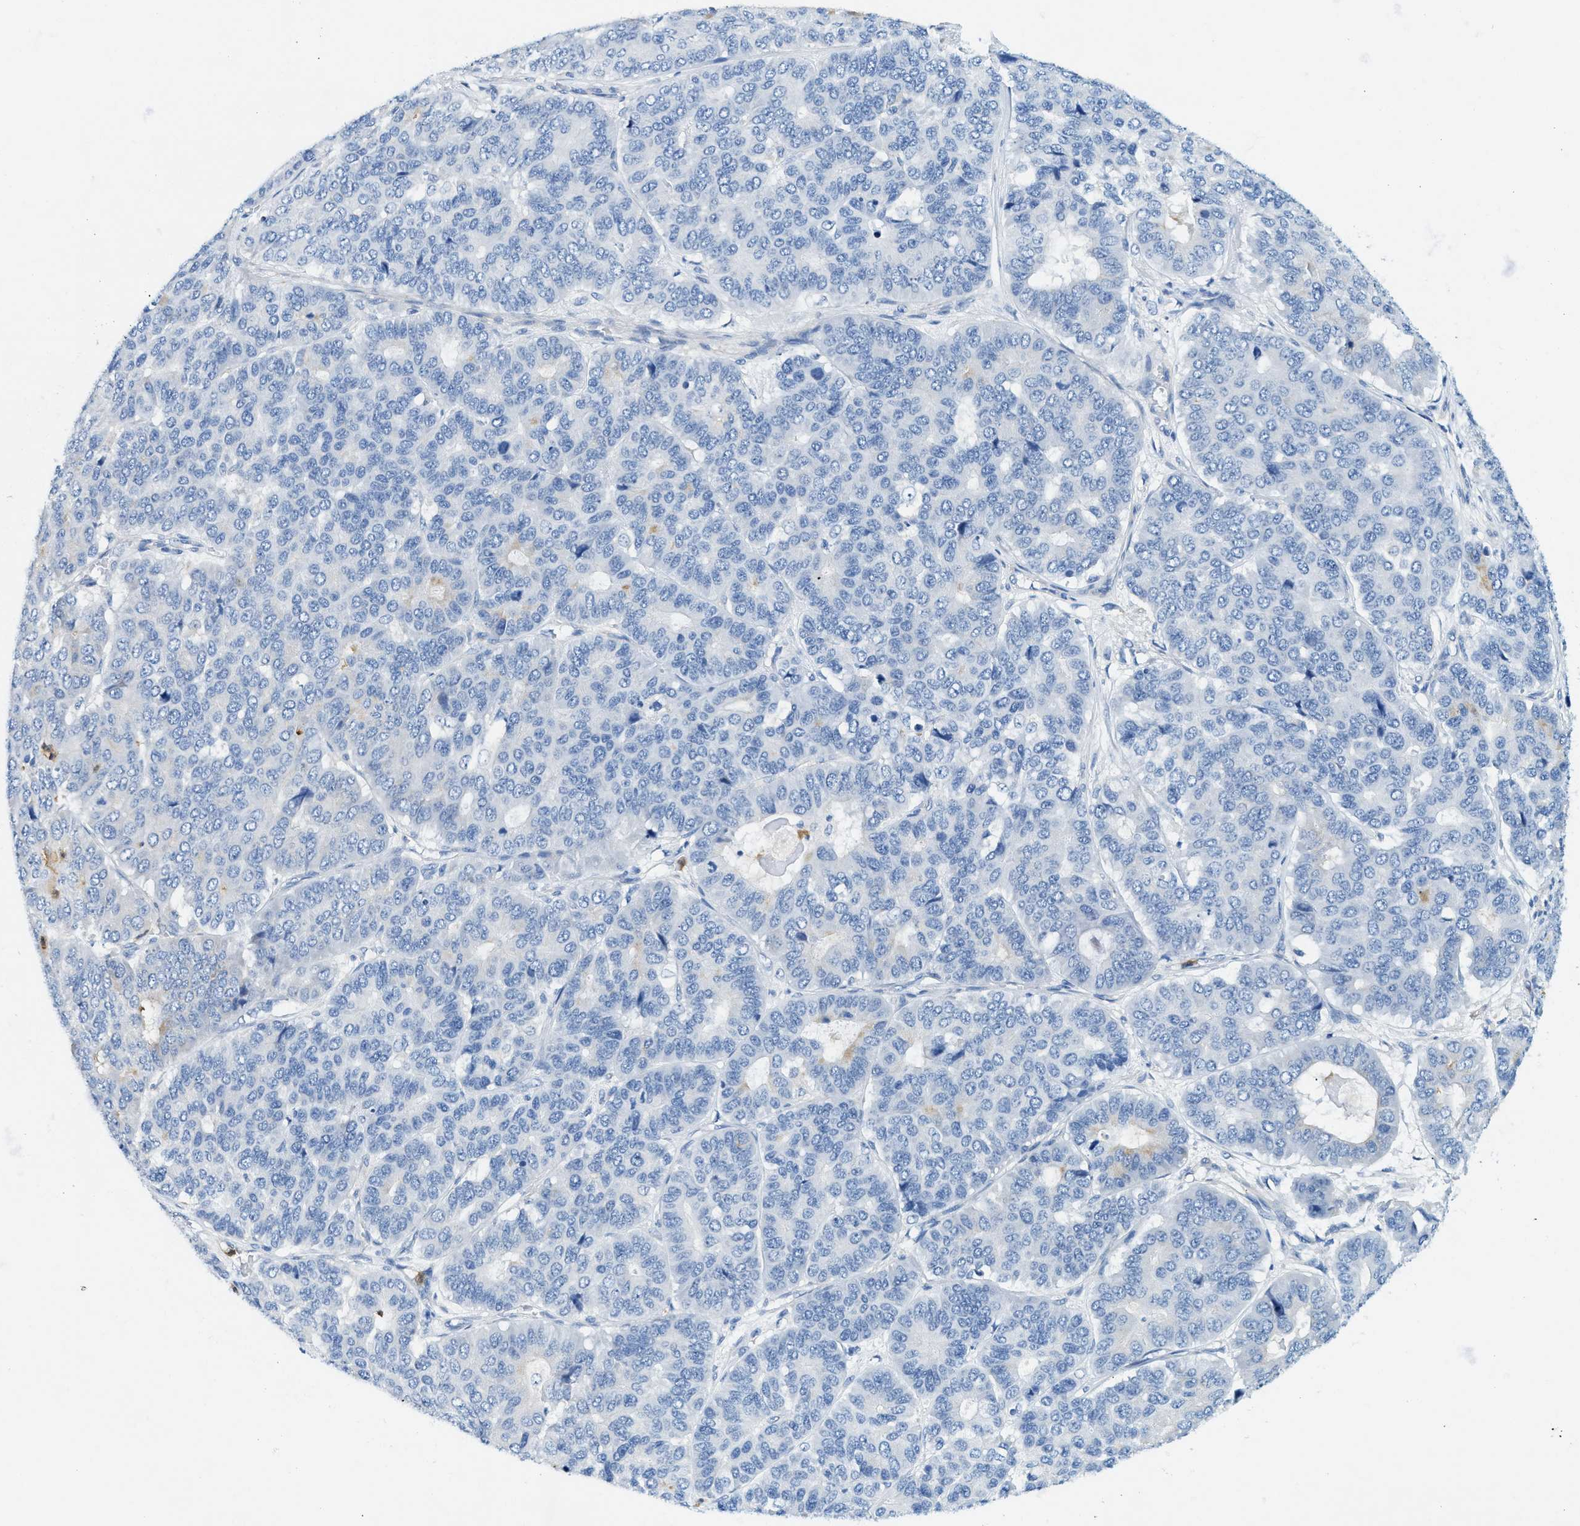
{"staining": {"intensity": "negative", "quantity": "none", "location": "none"}, "tissue": "pancreatic cancer", "cell_type": "Tumor cells", "image_type": "cancer", "snomed": [{"axis": "morphology", "description": "Adenocarcinoma, NOS"}, {"axis": "topography", "description": "Pancreas"}], "caption": "Tumor cells show no significant protein expression in adenocarcinoma (pancreatic).", "gene": "ZDHHC13", "patient": {"sex": "male", "age": 50}}